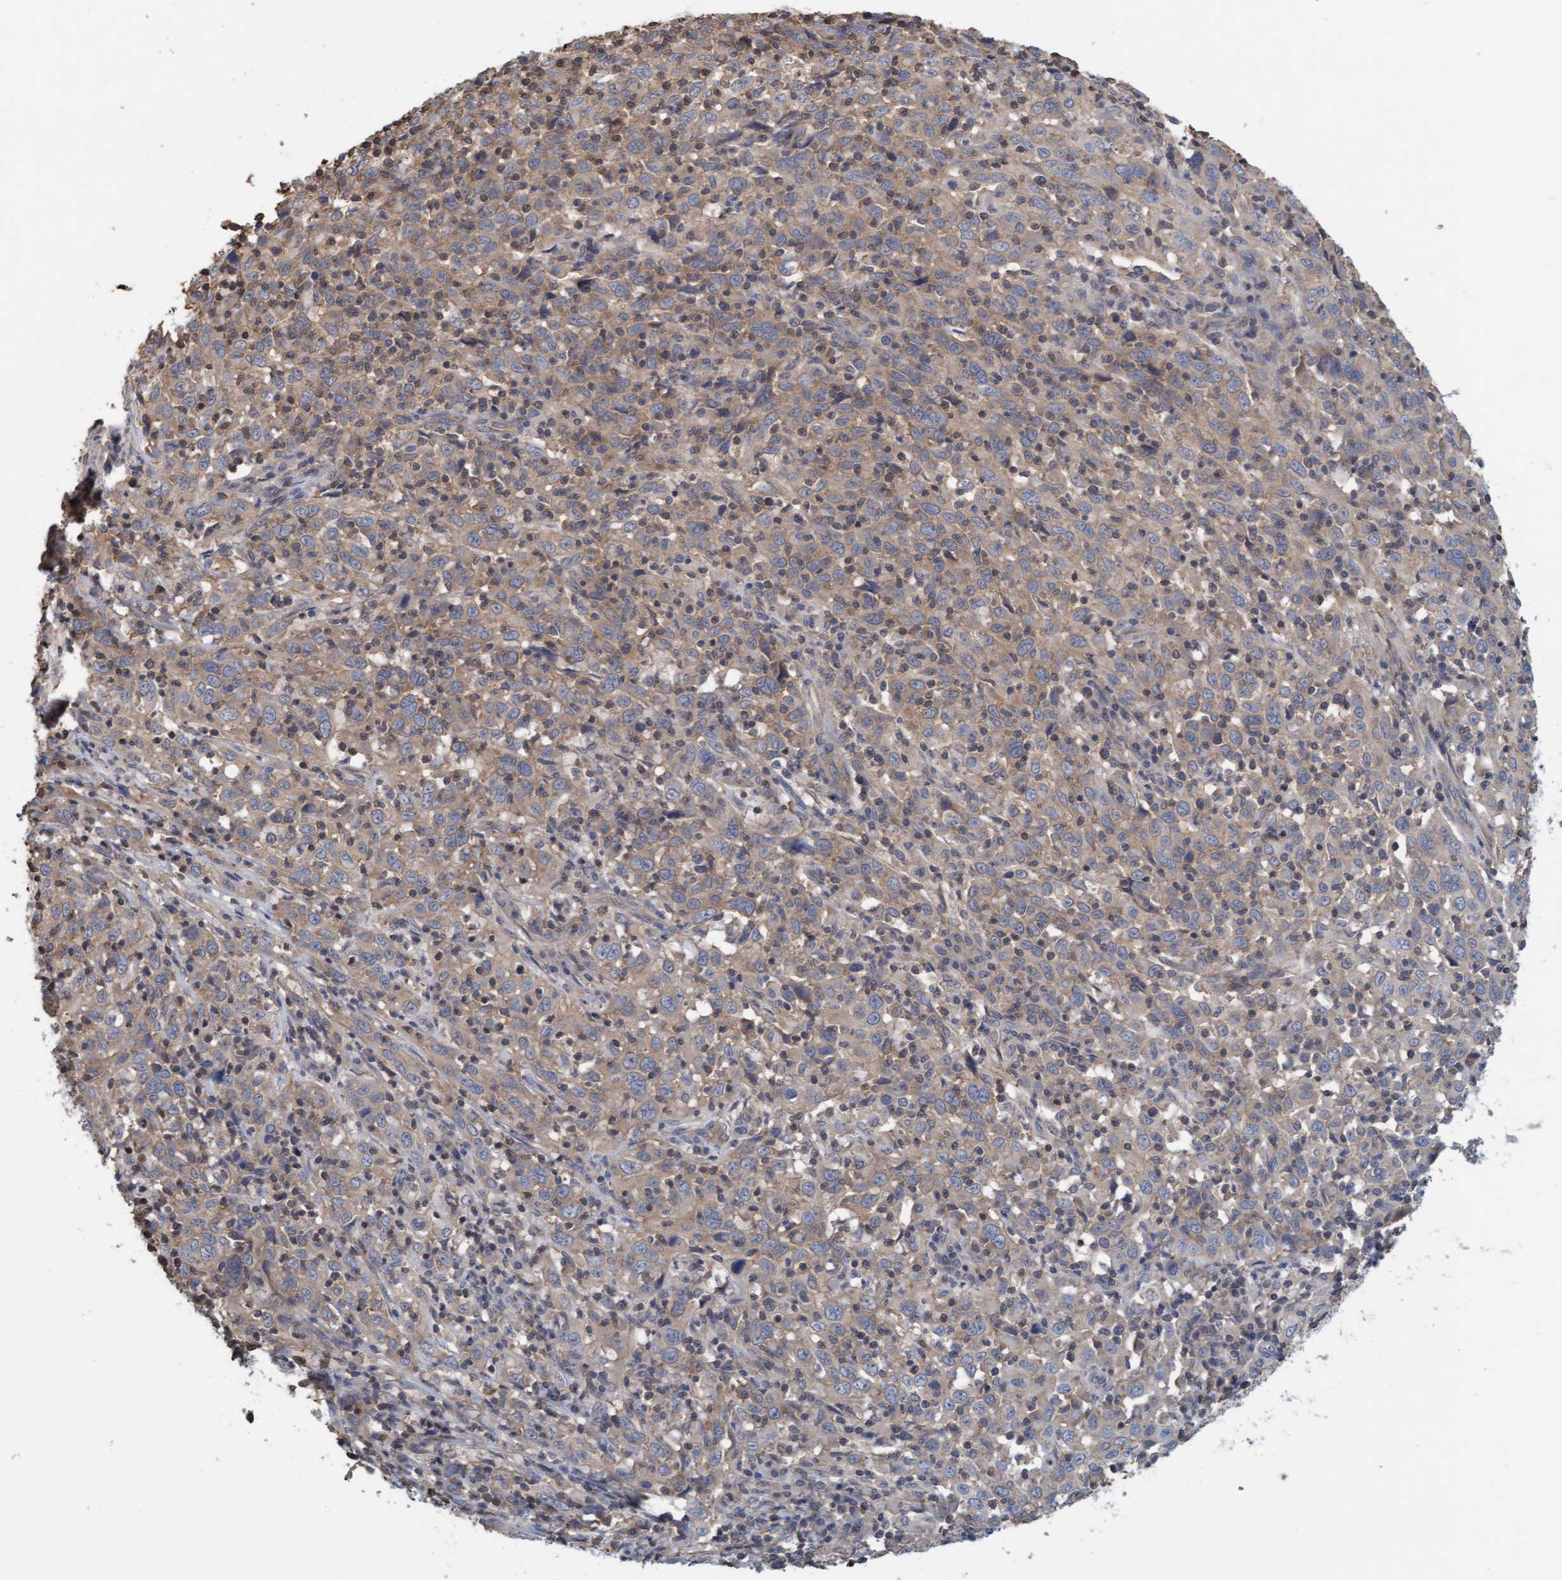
{"staining": {"intensity": "weak", "quantity": ">75%", "location": "cytoplasmic/membranous"}, "tissue": "cervical cancer", "cell_type": "Tumor cells", "image_type": "cancer", "snomed": [{"axis": "morphology", "description": "Squamous cell carcinoma, NOS"}, {"axis": "topography", "description": "Cervix"}], "caption": "About >75% of tumor cells in cervical squamous cell carcinoma reveal weak cytoplasmic/membranous protein positivity as visualized by brown immunohistochemical staining.", "gene": "FXR2", "patient": {"sex": "female", "age": 46}}